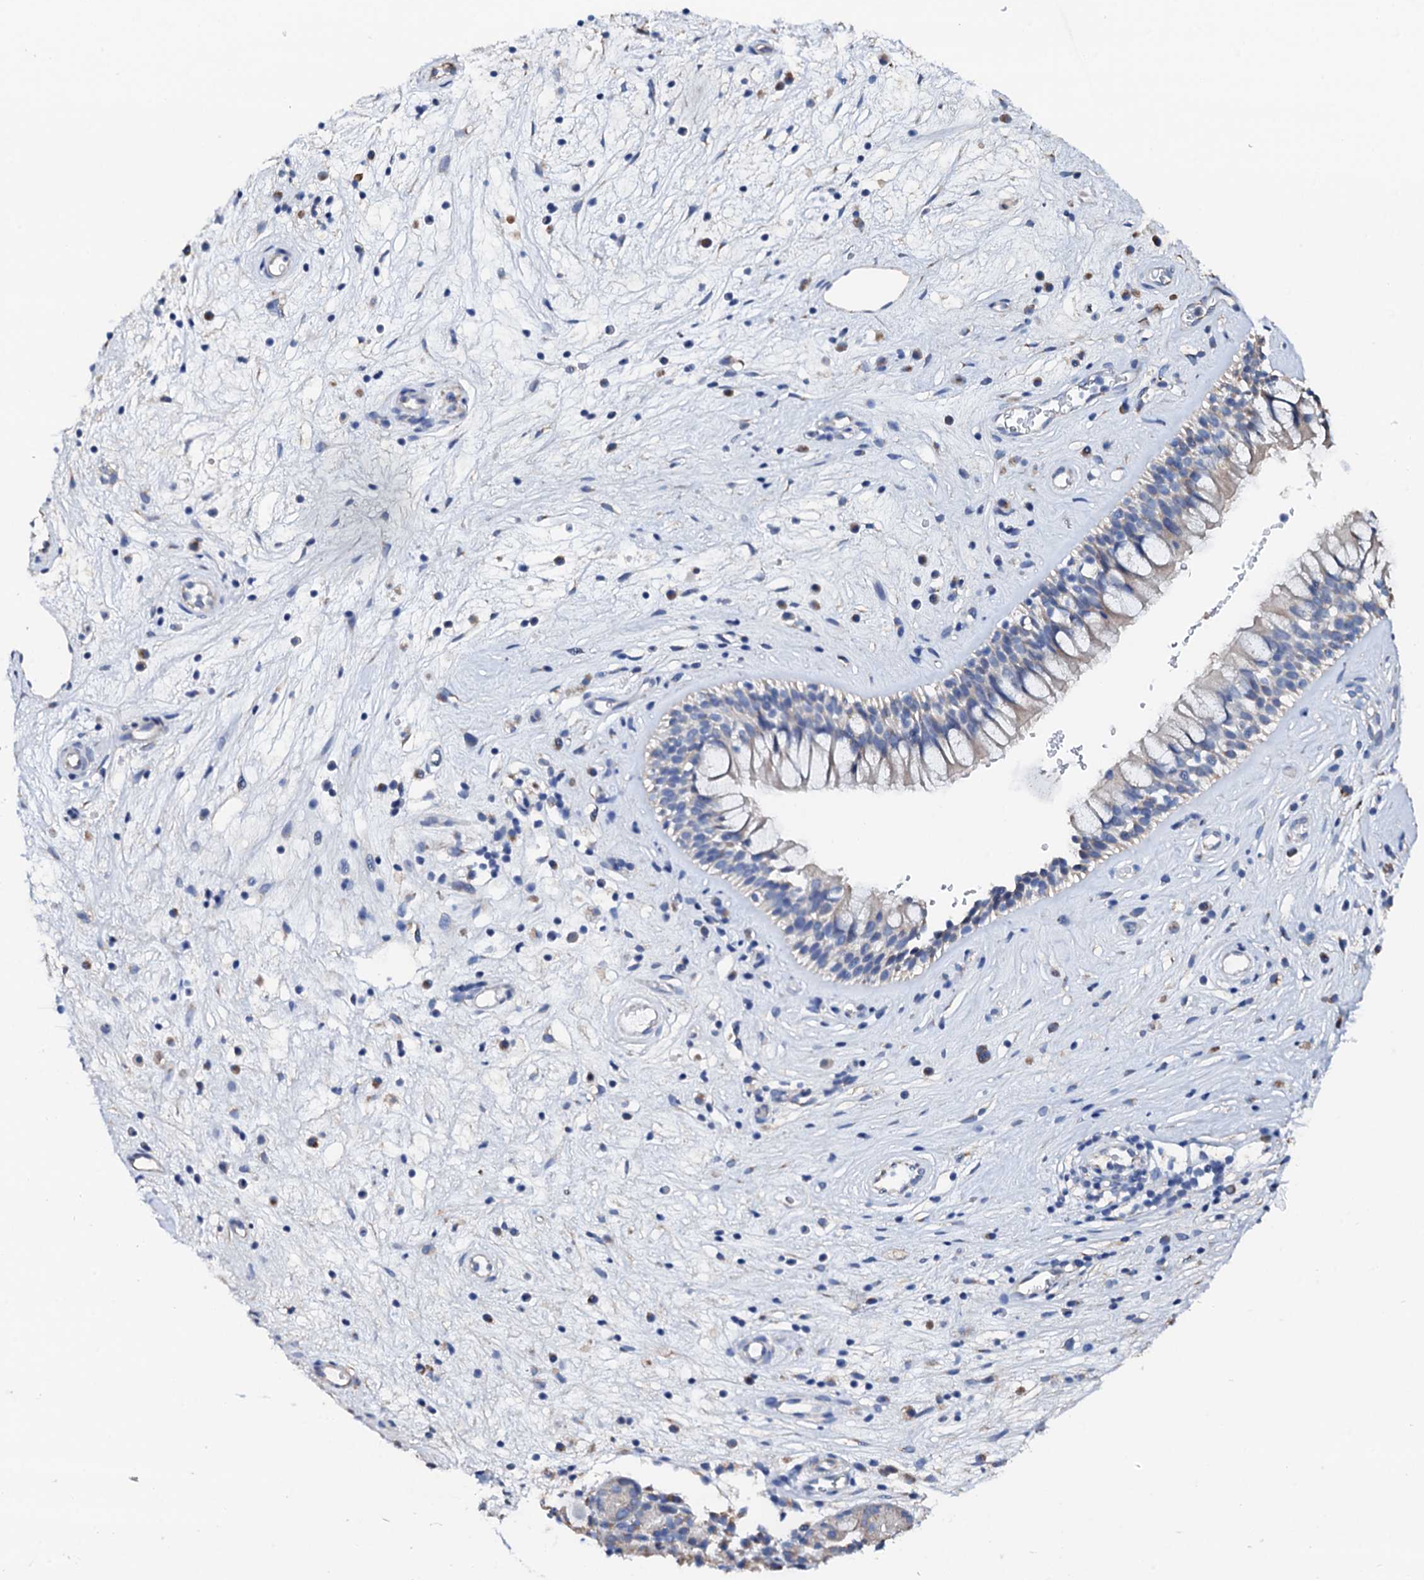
{"staining": {"intensity": "negative", "quantity": "none", "location": "none"}, "tissue": "nasopharynx", "cell_type": "Respiratory epithelial cells", "image_type": "normal", "snomed": [{"axis": "morphology", "description": "Normal tissue, NOS"}, {"axis": "topography", "description": "Nasopharynx"}], "caption": "An immunohistochemistry micrograph of unremarkable nasopharynx is shown. There is no staining in respiratory epithelial cells of nasopharynx.", "gene": "AKAP3", "patient": {"sex": "male", "age": 32}}